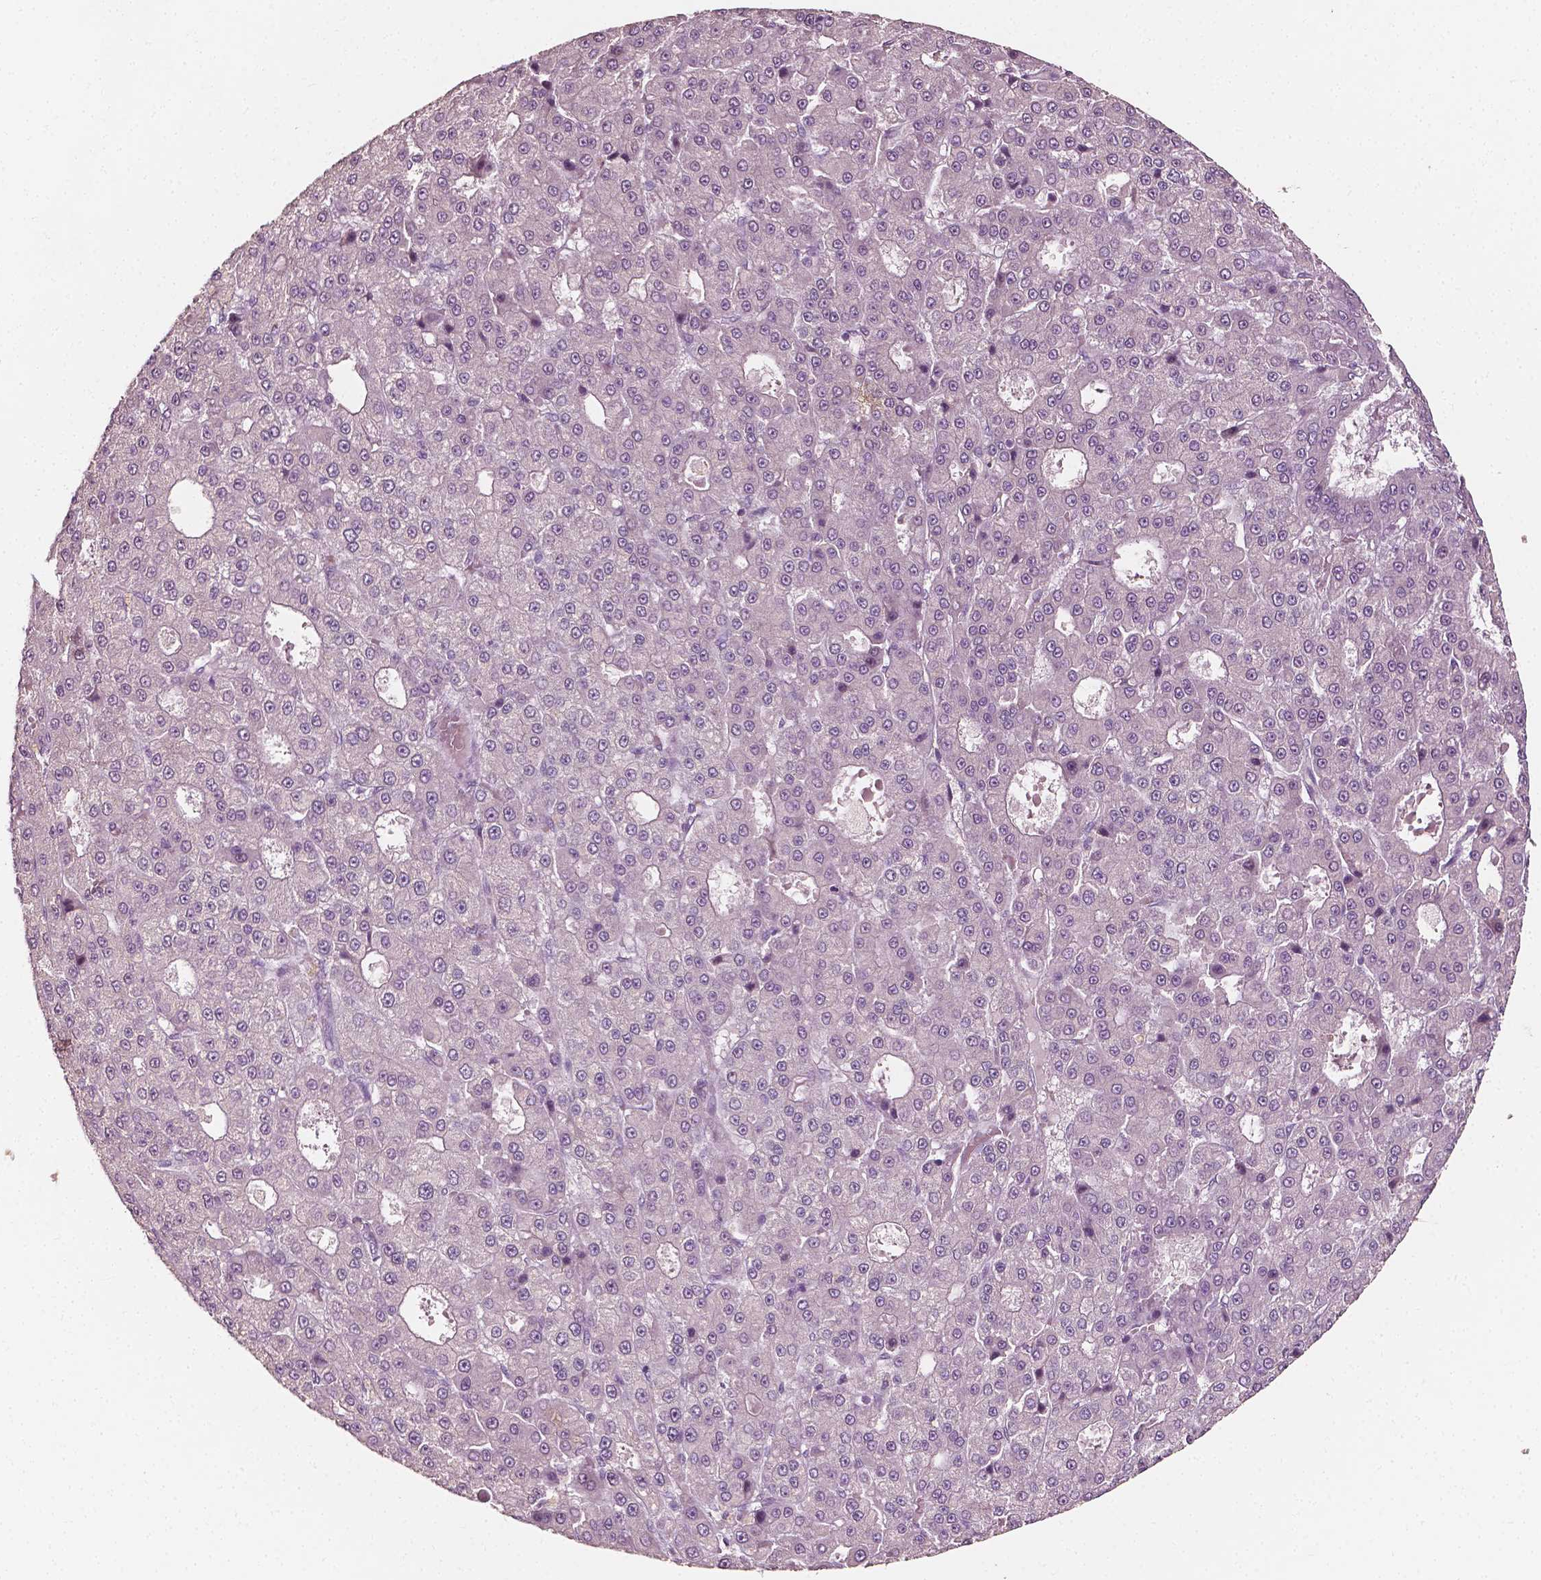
{"staining": {"intensity": "negative", "quantity": "none", "location": "none"}, "tissue": "liver cancer", "cell_type": "Tumor cells", "image_type": "cancer", "snomed": [{"axis": "morphology", "description": "Carcinoma, Hepatocellular, NOS"}, {"axis": "topography", "description": "Liver"}], "caption": "There is no significant staining in tumor cells of liver cancer. (Stains: DAB IHC with hematoxylin counter stain, Microscopy: brightfield microscopy at high magnification).", "gene": "PLA2R1", "patient": {"sex": "male", "age": 70}}